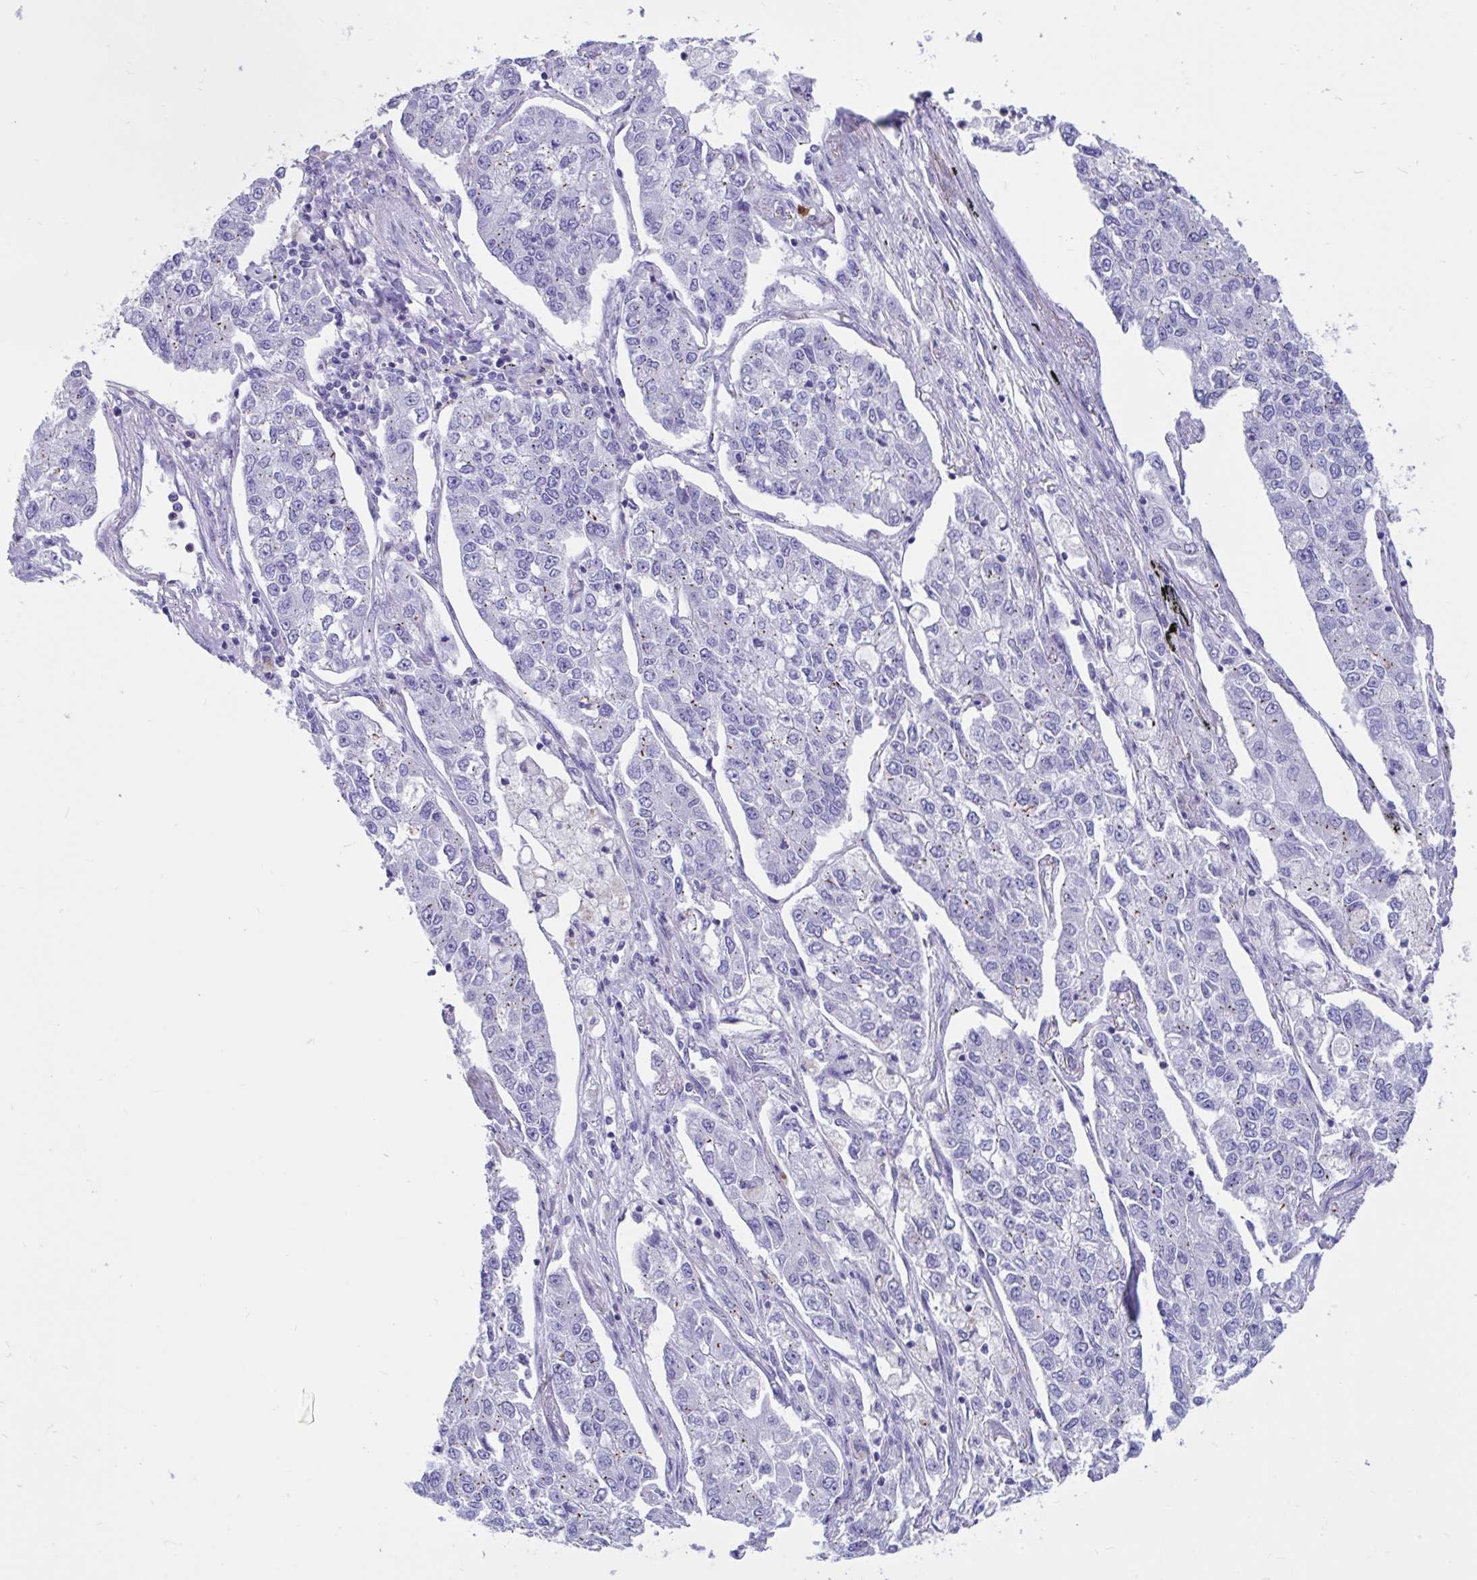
{"staining": {"intensity": "moderate", "quantity": "<25%", "location": "cytoplasmic/membranous"}, "tissue": "lung cancer", "cell_type": "Tumor cells", "image_type": "cancer", "snomed": [{"axis": "morphology", "description": "Adenocarcinoma, NOS"}, {"axis": "topography", "description": "Lung"}], "caption": "This is an image of IHC staining of lung cancer (adenocarcinoma), which shows moderate expression in the cytoplasmic/membranous of tumor cells.", "gene": "RNASE3", "patient": {"sex": "male", "age": 49}}